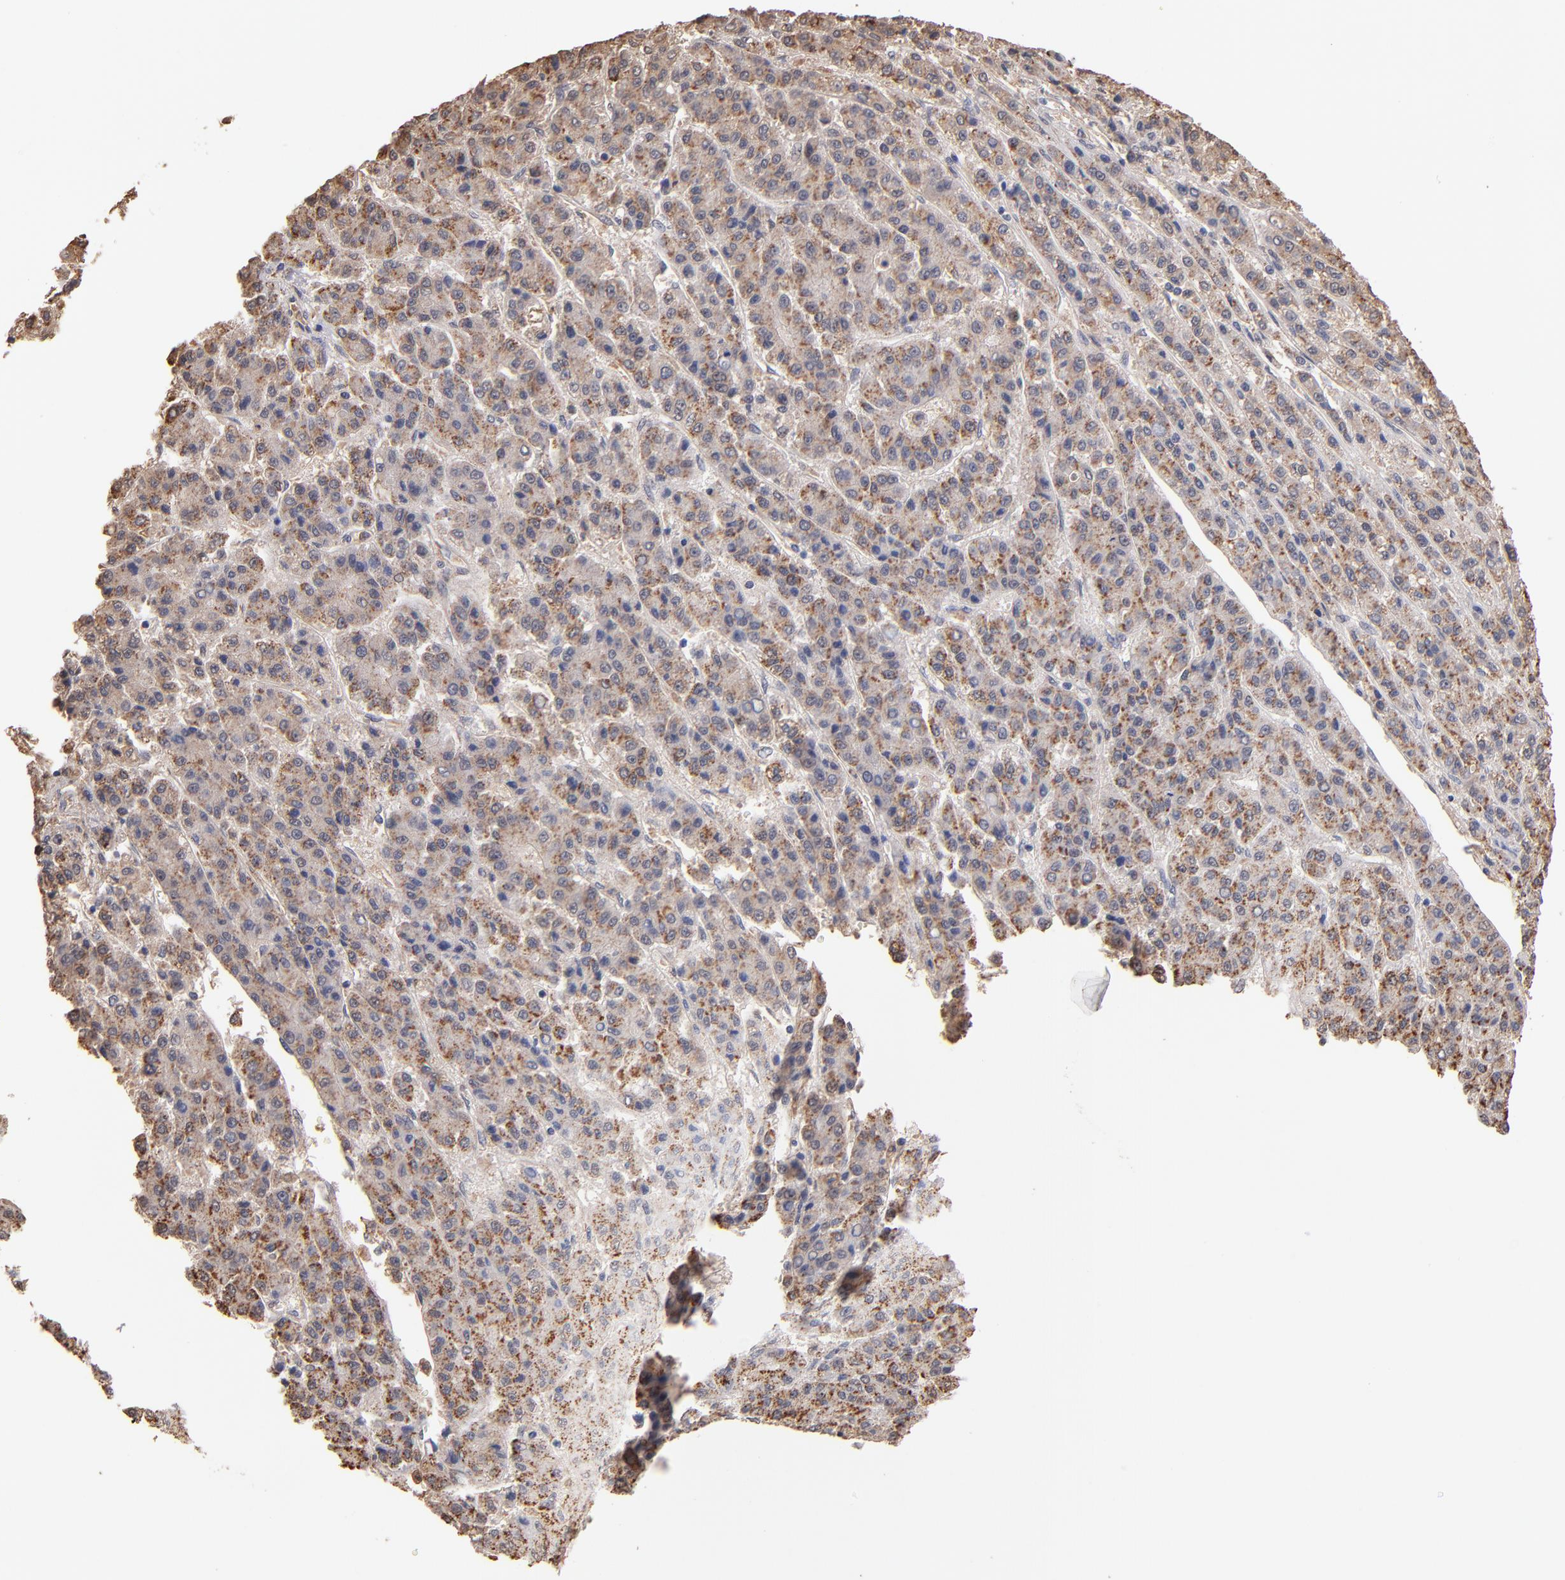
{"staining": {"intensity": "moderate", "quantity": ">75%", "location": "cytoplasmic/membranous"}, "tissue": "liver cancer", "cell_type": "Tumor cells", "image_type": "cancer", "snomed": [{"axis": "morphology", "description": "Carcinoma, Hepatocellular, NOS"}, {"axis": "topography", "description": "Liver"}], "caption": "This histopathology image displays immunohistochemistry (IHC) staining of human hepatocellular carcinoma (liver), with medium moderate cytoplasmic/membranous expression in about >75% of tumor cells.", "gene": "RO60", "patient": {"sex": "male", "age": 70}}